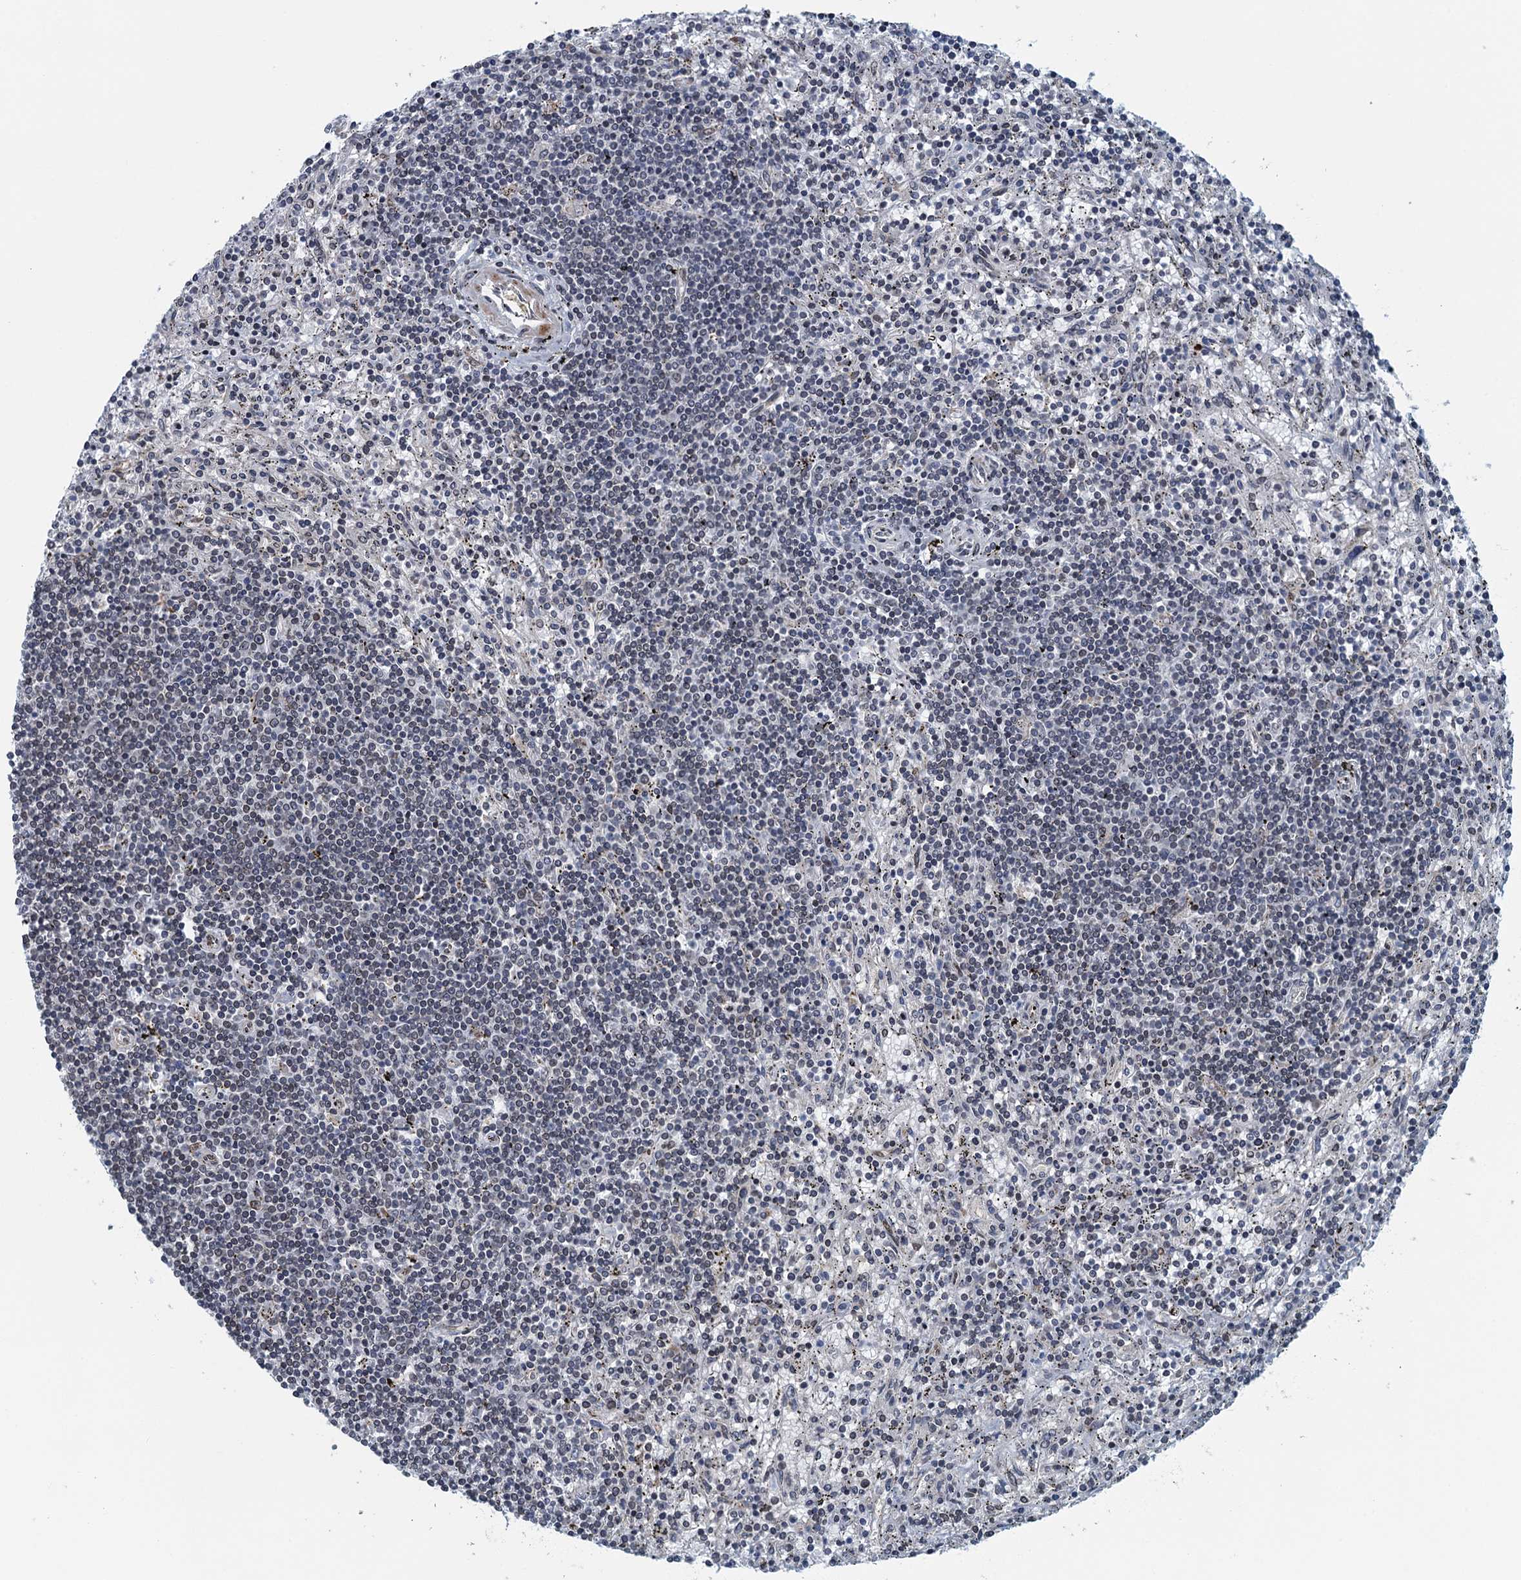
{"staining": {"intensity": "negative", "quantity": "none", "location": "none"}, "tissue": "lymphoma", "cell_type": "Tumor cells", "image_type": "cancer", "snomed": [{"axis": "morphology", "description": "Malignant lymphoma, non-Hodgkin's type, Low grade"}, {"axis": "topography", "description": "Spleen"}], "caption": "The histopathology image exhibits no significant positivity in tumor cells of malignant lymphoma, non-Hodgkin's type (low-grade).", "gene": "CCDC34", "patient": {"sex": "male", "age": 76}}